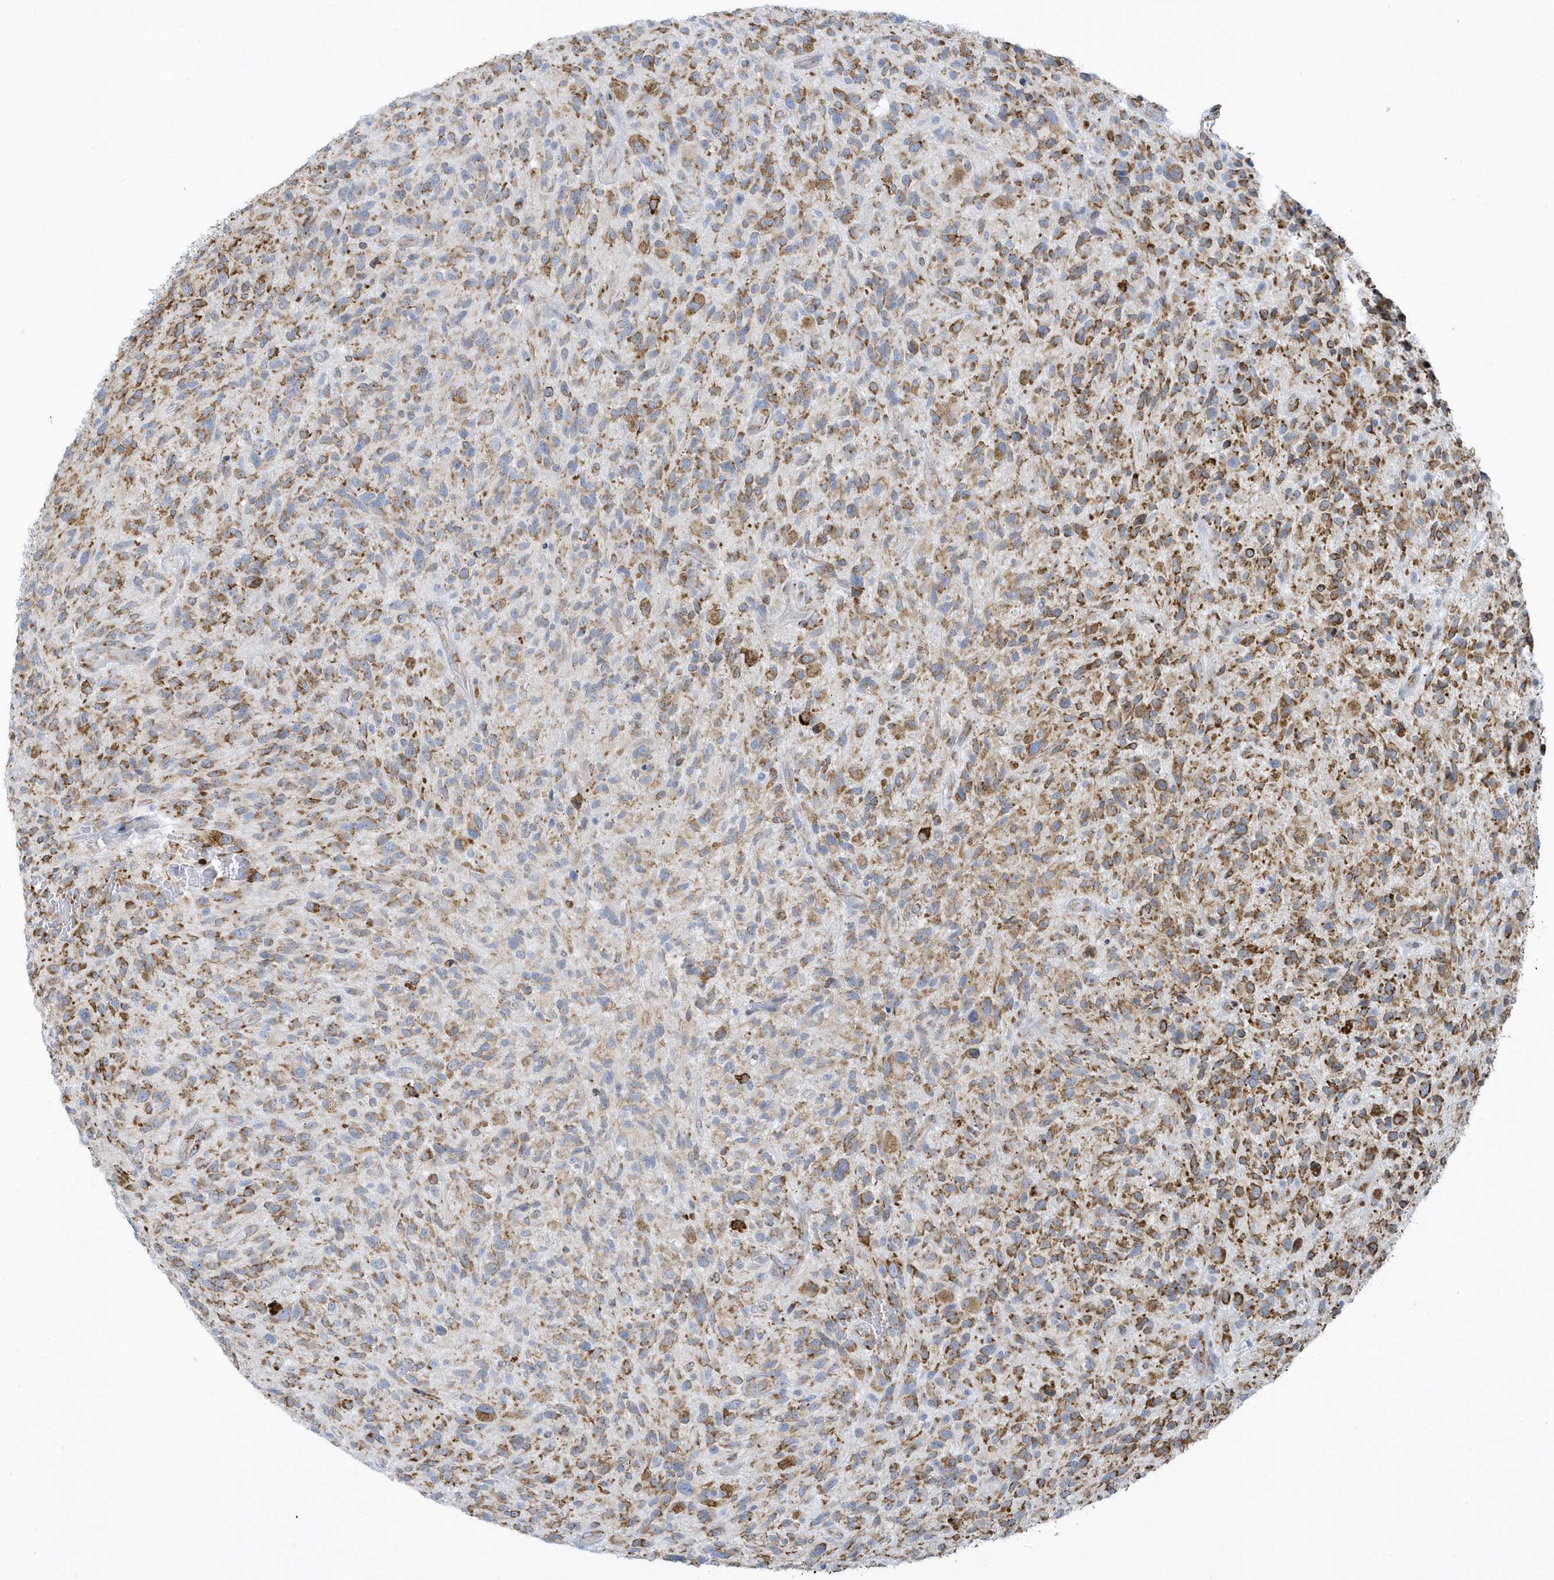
{"staining": {"intensity": "moderate", "quantity": ">75%", "location": "cytoplasmic/membranous"}, "tissue": "glioma", "cell_type": "Tumor cells", "image_type": "cancer", "snomed": [{"axis": "morphology", "description": "Glioma, malignant, High grade"}, {"axis": "topography", "description": "Brain"}], "caption": "A high-resolution photomicrograph shows IHC staining of high-grade glioma (malignant), which shows moderate cytoplasmic/membranous staining in about >75% of tumor cells. Nuclei are stained in blue.", "gene": "DCAF1", "patient": {"sex": "male", "age": 47}}